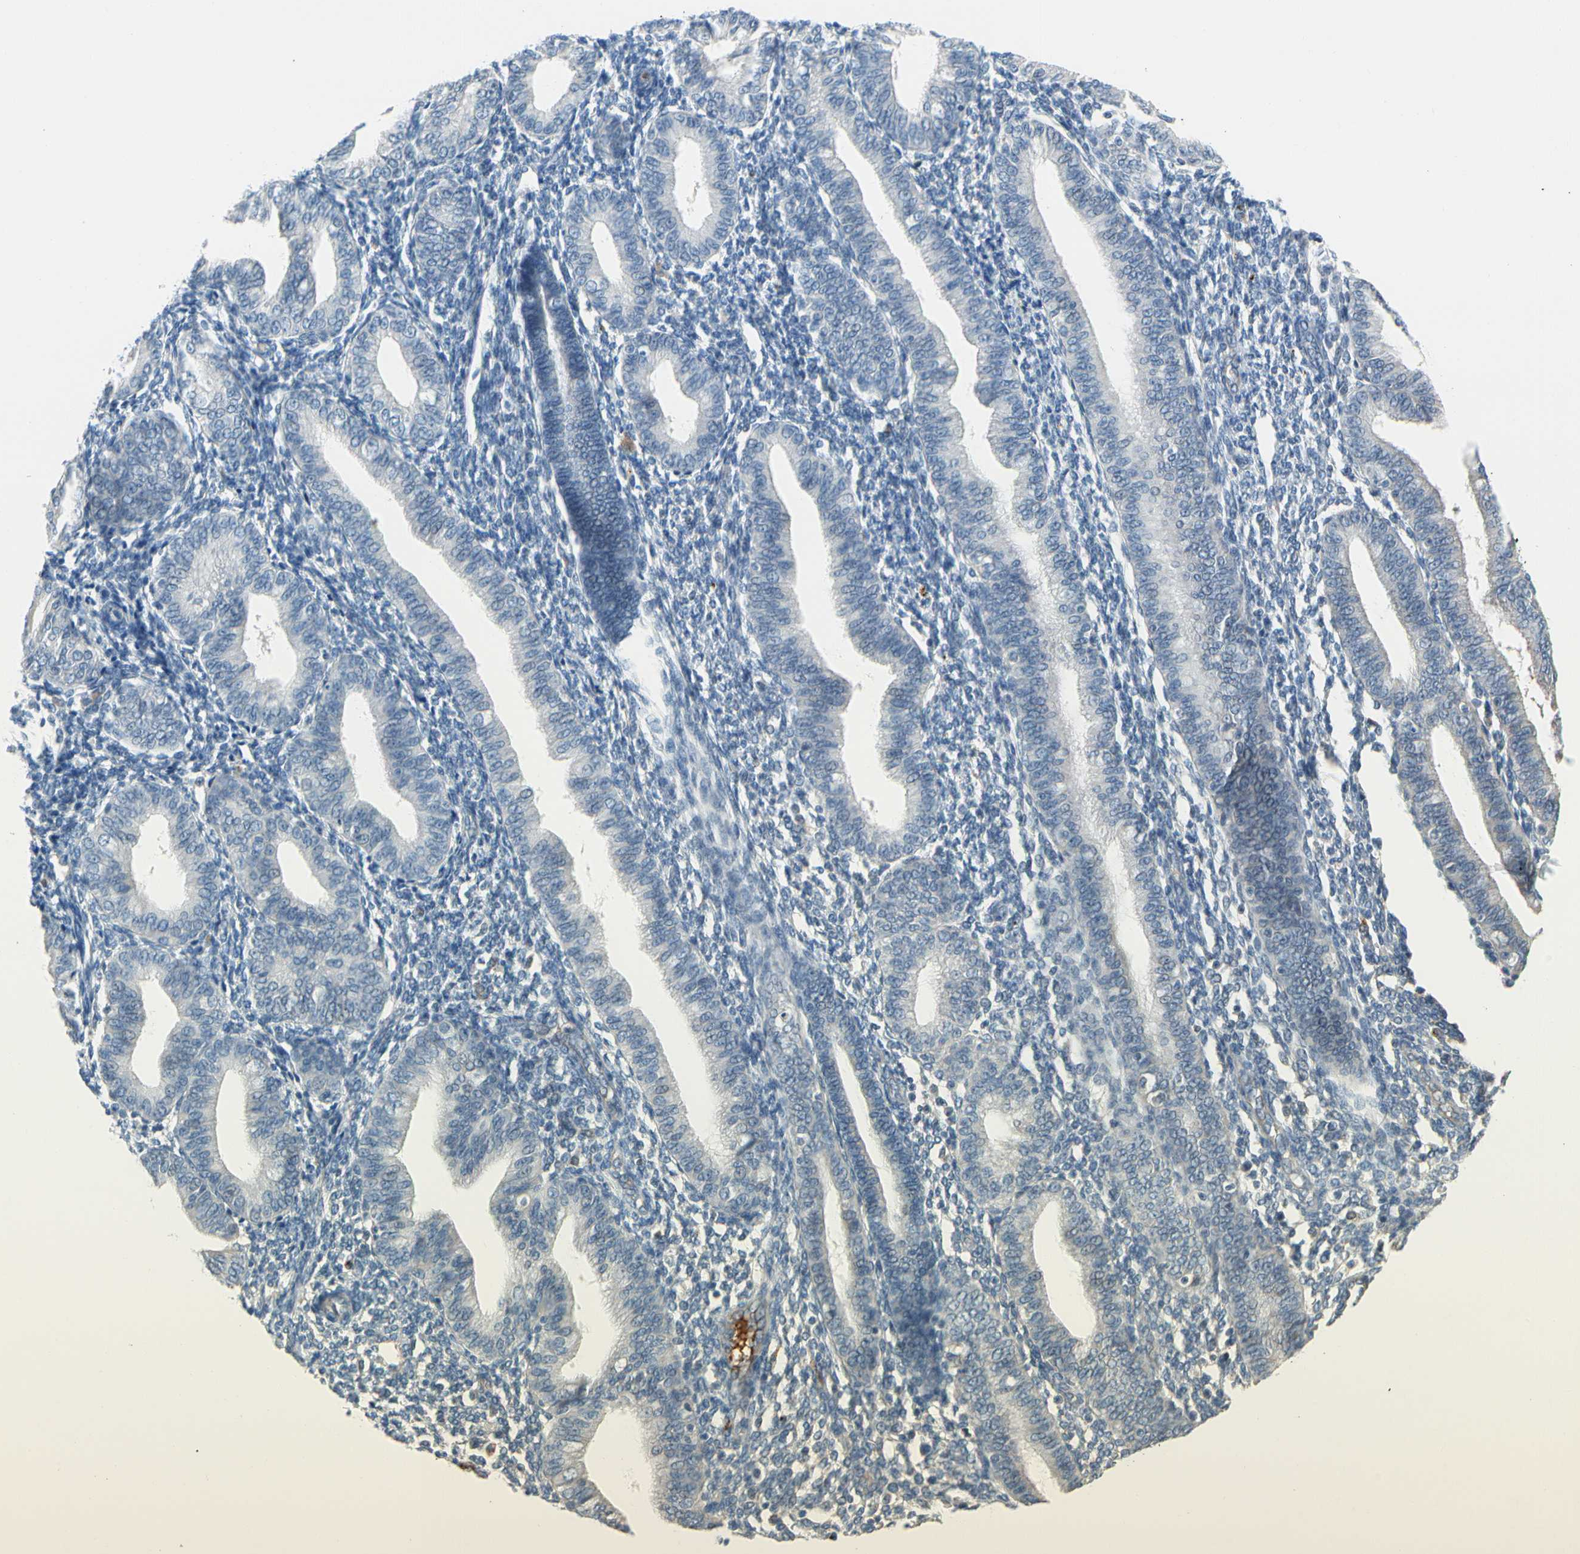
{"staining": {"intensity": "negative", "quantity": "none", "location": "none"}, "tissue": "endometrium", "cell_type": "Cells in endometrial stroma", "image_type": "normal", "snomed": [{"axis": "morphology", "description": "Normal tissue, NOS"}, {"axis": "topography", "description": "Endometrium"}], "caption": "Image shows no protein staining in cells in endometrial stroma of normal endometrium.", "gene": "CNDP1", "patient": {"sex": "female", "age": 61}}